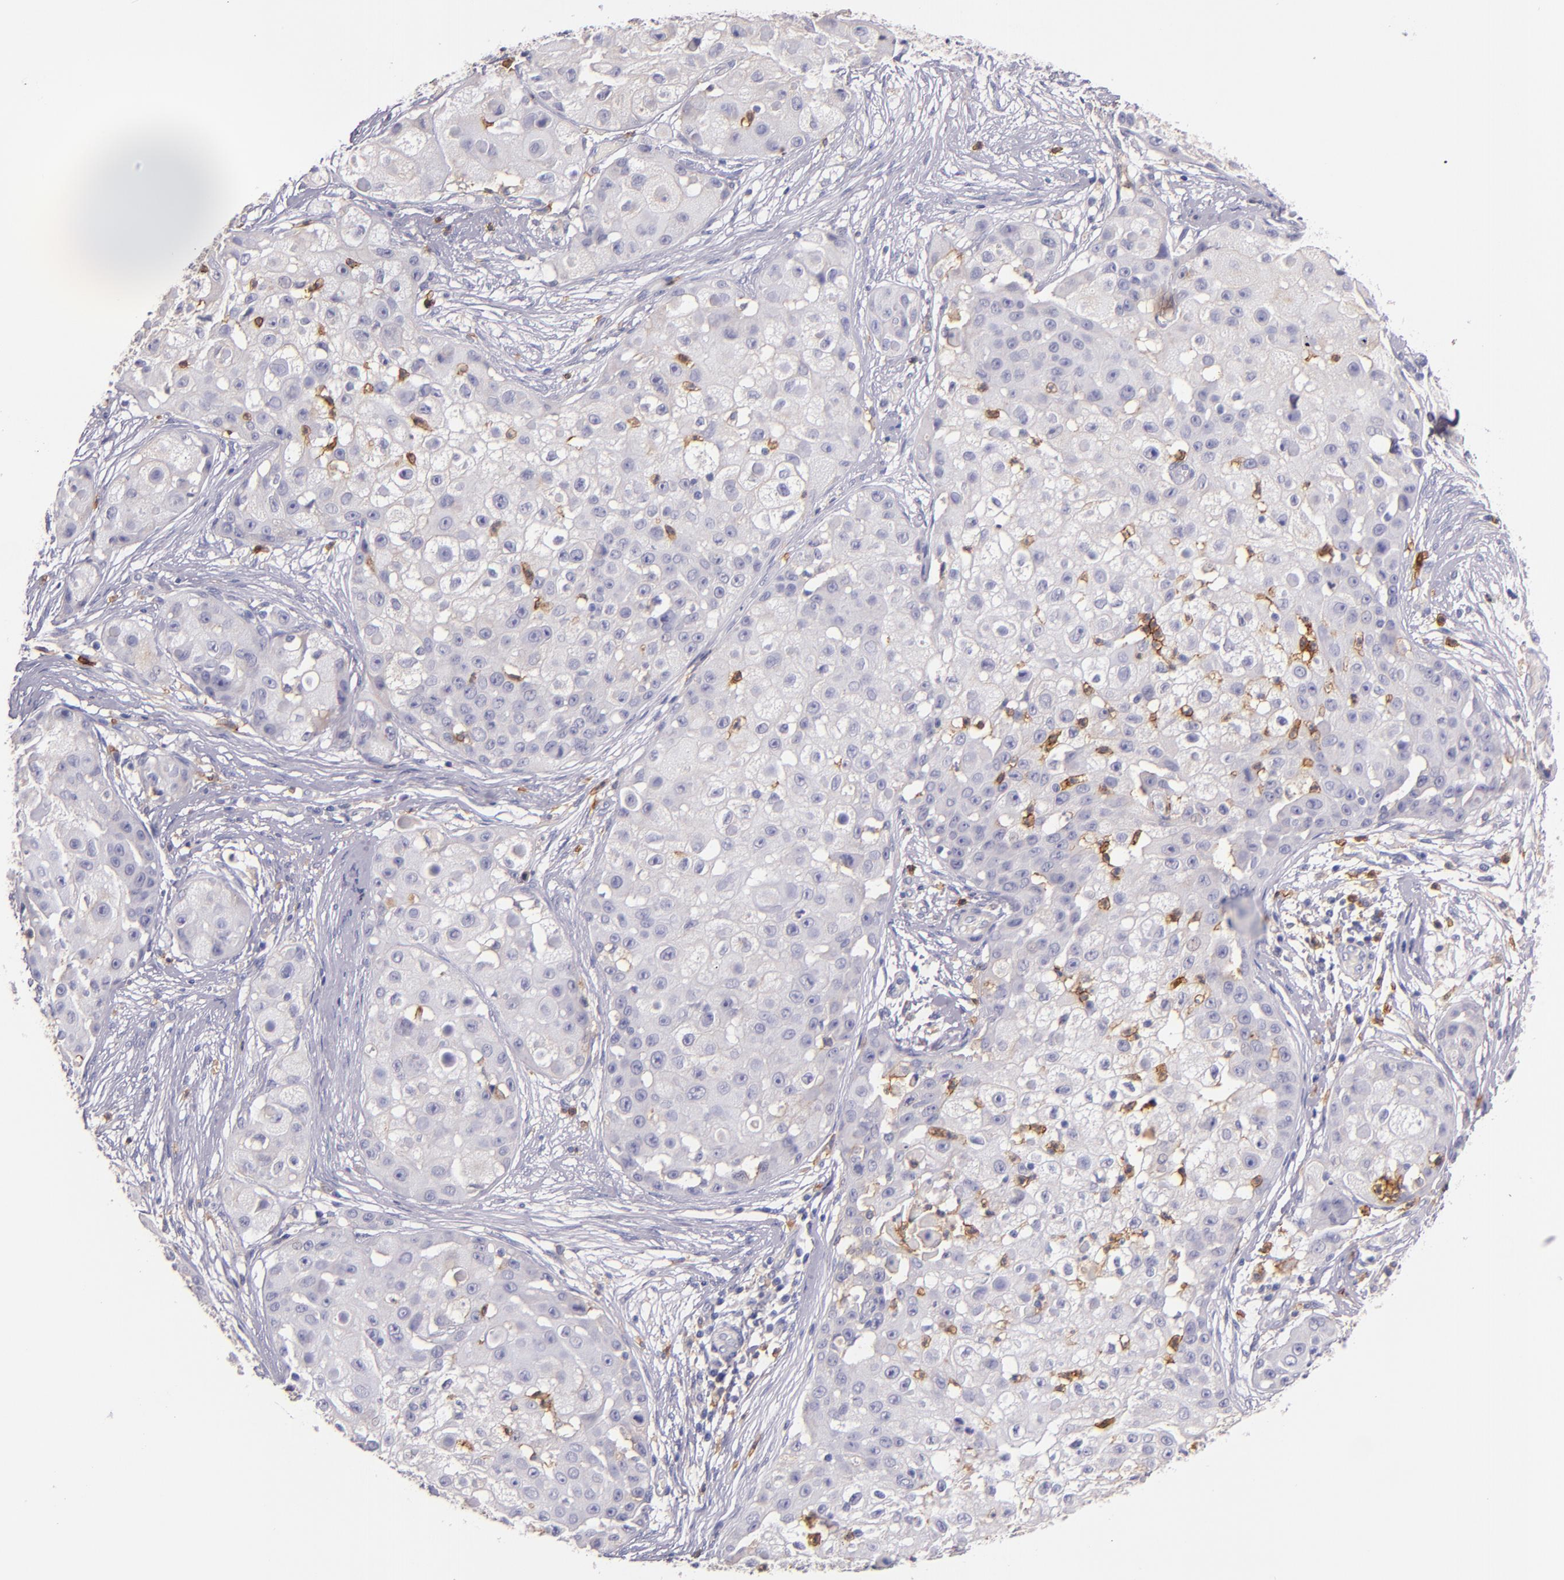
{"staining": {"intensity": "negative", "quantity": "none", "location": "none"}, "tissue": "skin cancer", "cell_type": "Tumor cells", "image_type": "cancer", "snomed": [{"axis": "morphology", "description": "Squamous cell carcinoma, NOS"}, {"axis": "topography", "description": "Skin"}], "caption": "Tumor cells show no significant positivity in skin cancer.", "gene": "C5AR1", "patient": {"sex": "female", "age": 57}}